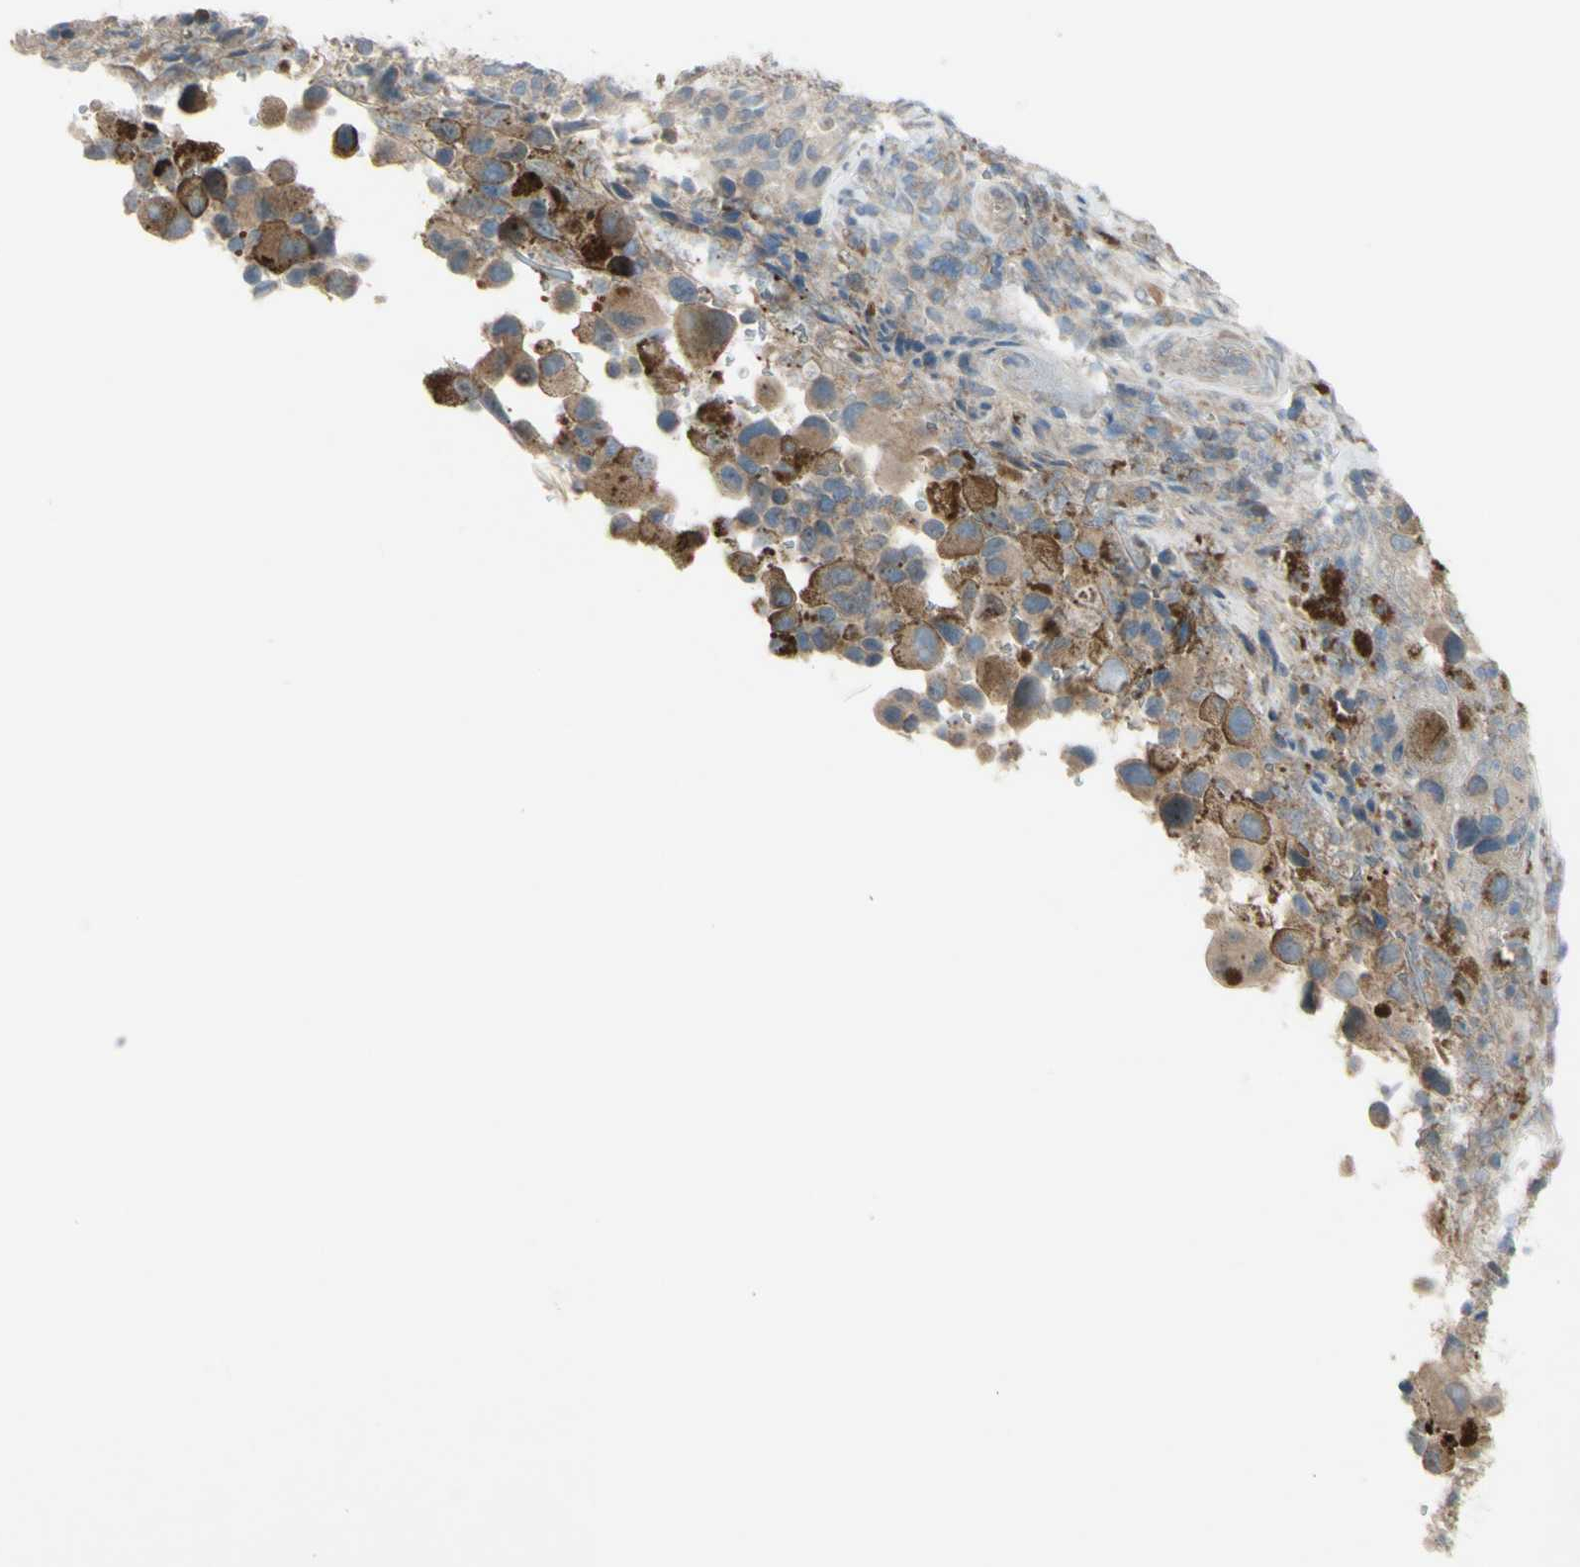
{"staining": {"intensity": "moderate", "quantity": ">75%", "location": "cytoplasmic/membranous"}, "tissue": "melanoma", "cell_type": "Tumor cells", "image_type": "cancer", "snomed": [{"axis": "morphology", "description": "Malignant melanoma, NOS"}, {"axis": "topography", "description": "Skin"}], "caption": "This histopathology image displays malignant melanoma stained with IHC to label a protein in brown. The cytoplasmic/membranous of tumor cells show moderate positivity for the protein. Nuclei are counter-stained blue.", "gene": "AFP", "patient": {"sex": "female", "age": 73}}